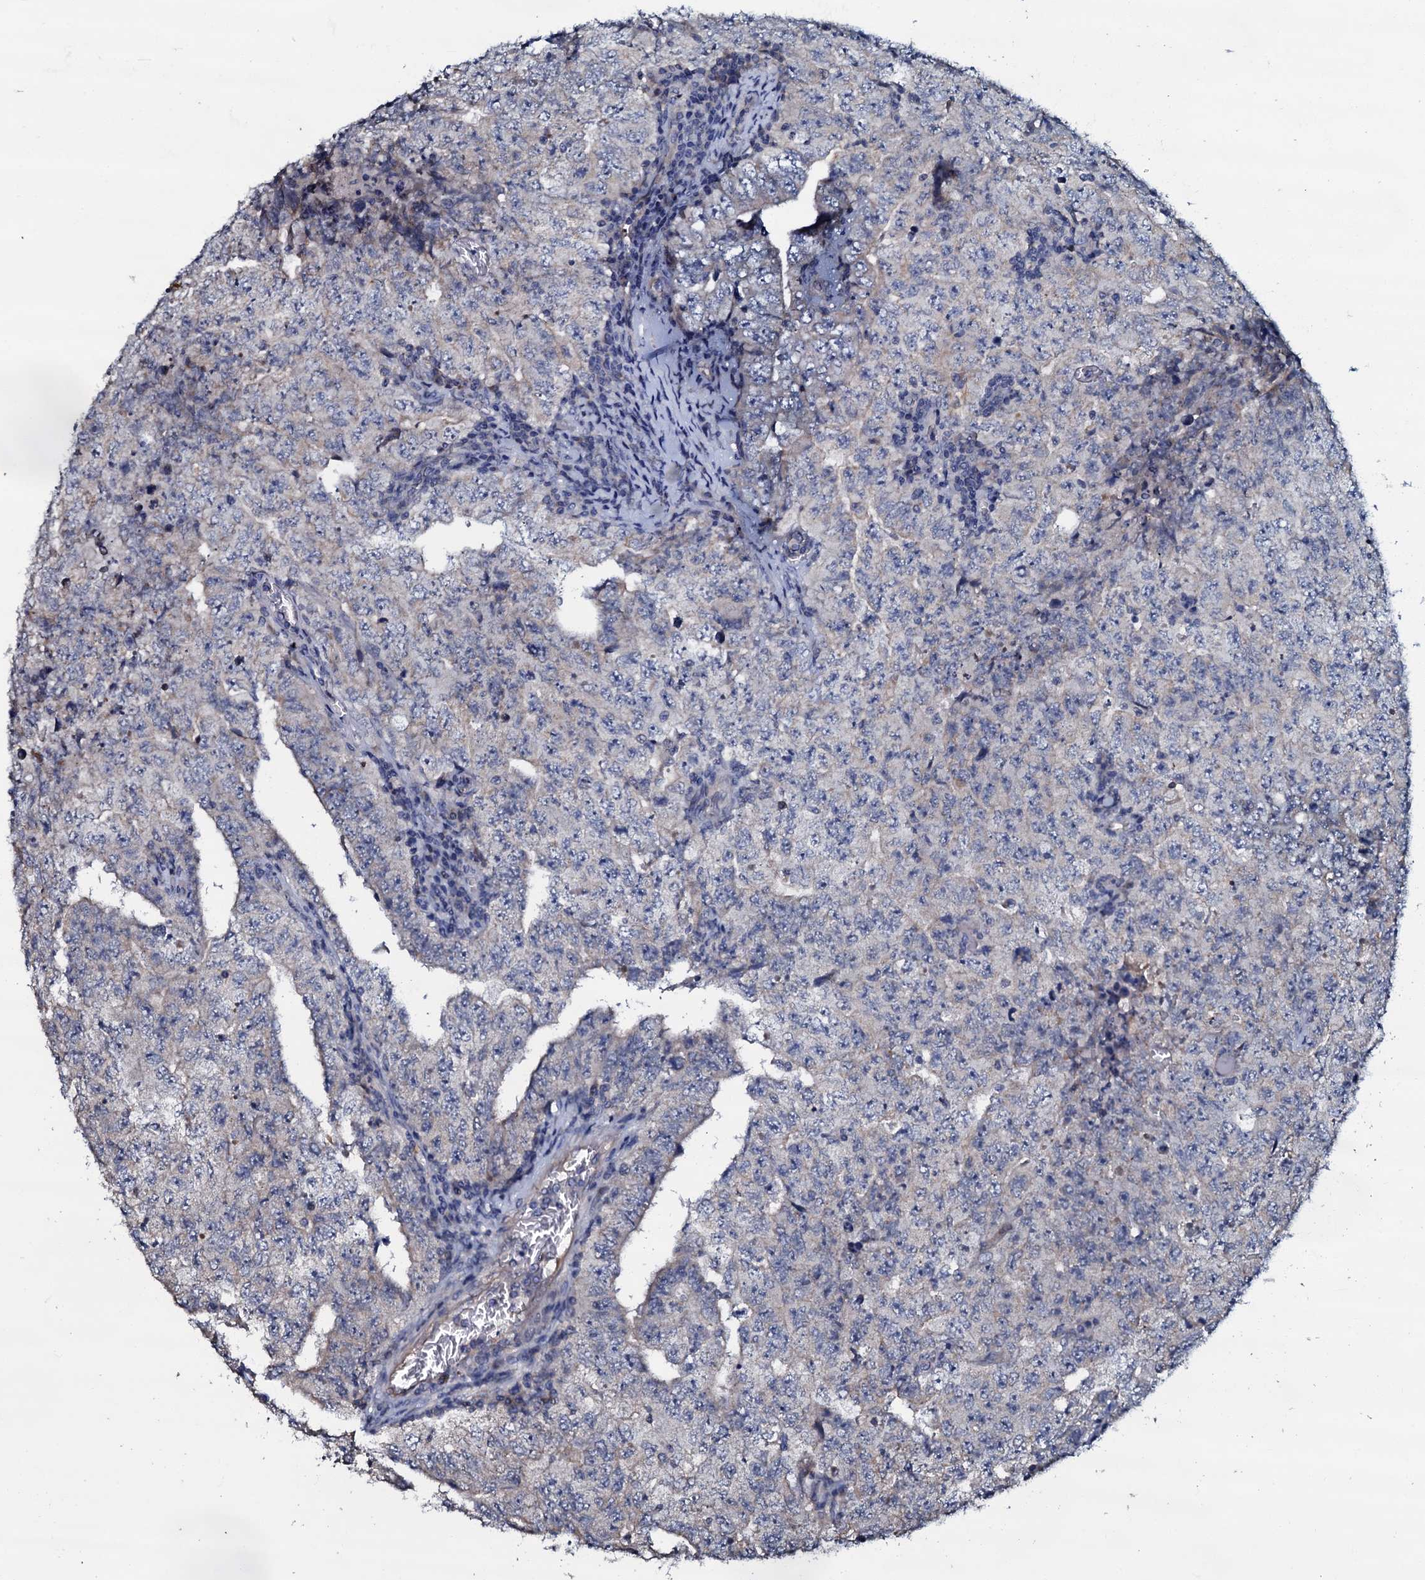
{"staining": {"intensity": "negative", "quantity": "none", "location": "none"}, "tissue": "testis cancer", "cell_type": "Tumor cells", "image_type": "cancer", "snomed": [{"axis": "morphology", "description": "Carcinoma, Embryonal, NOS"}, {"axis": "topography", "description": "Testis"}], "caption": "There is no significant staining in tumor cells of testis cancer.", "gene": "CPNE2", "patient": {"sex": "male", "age": 26}}